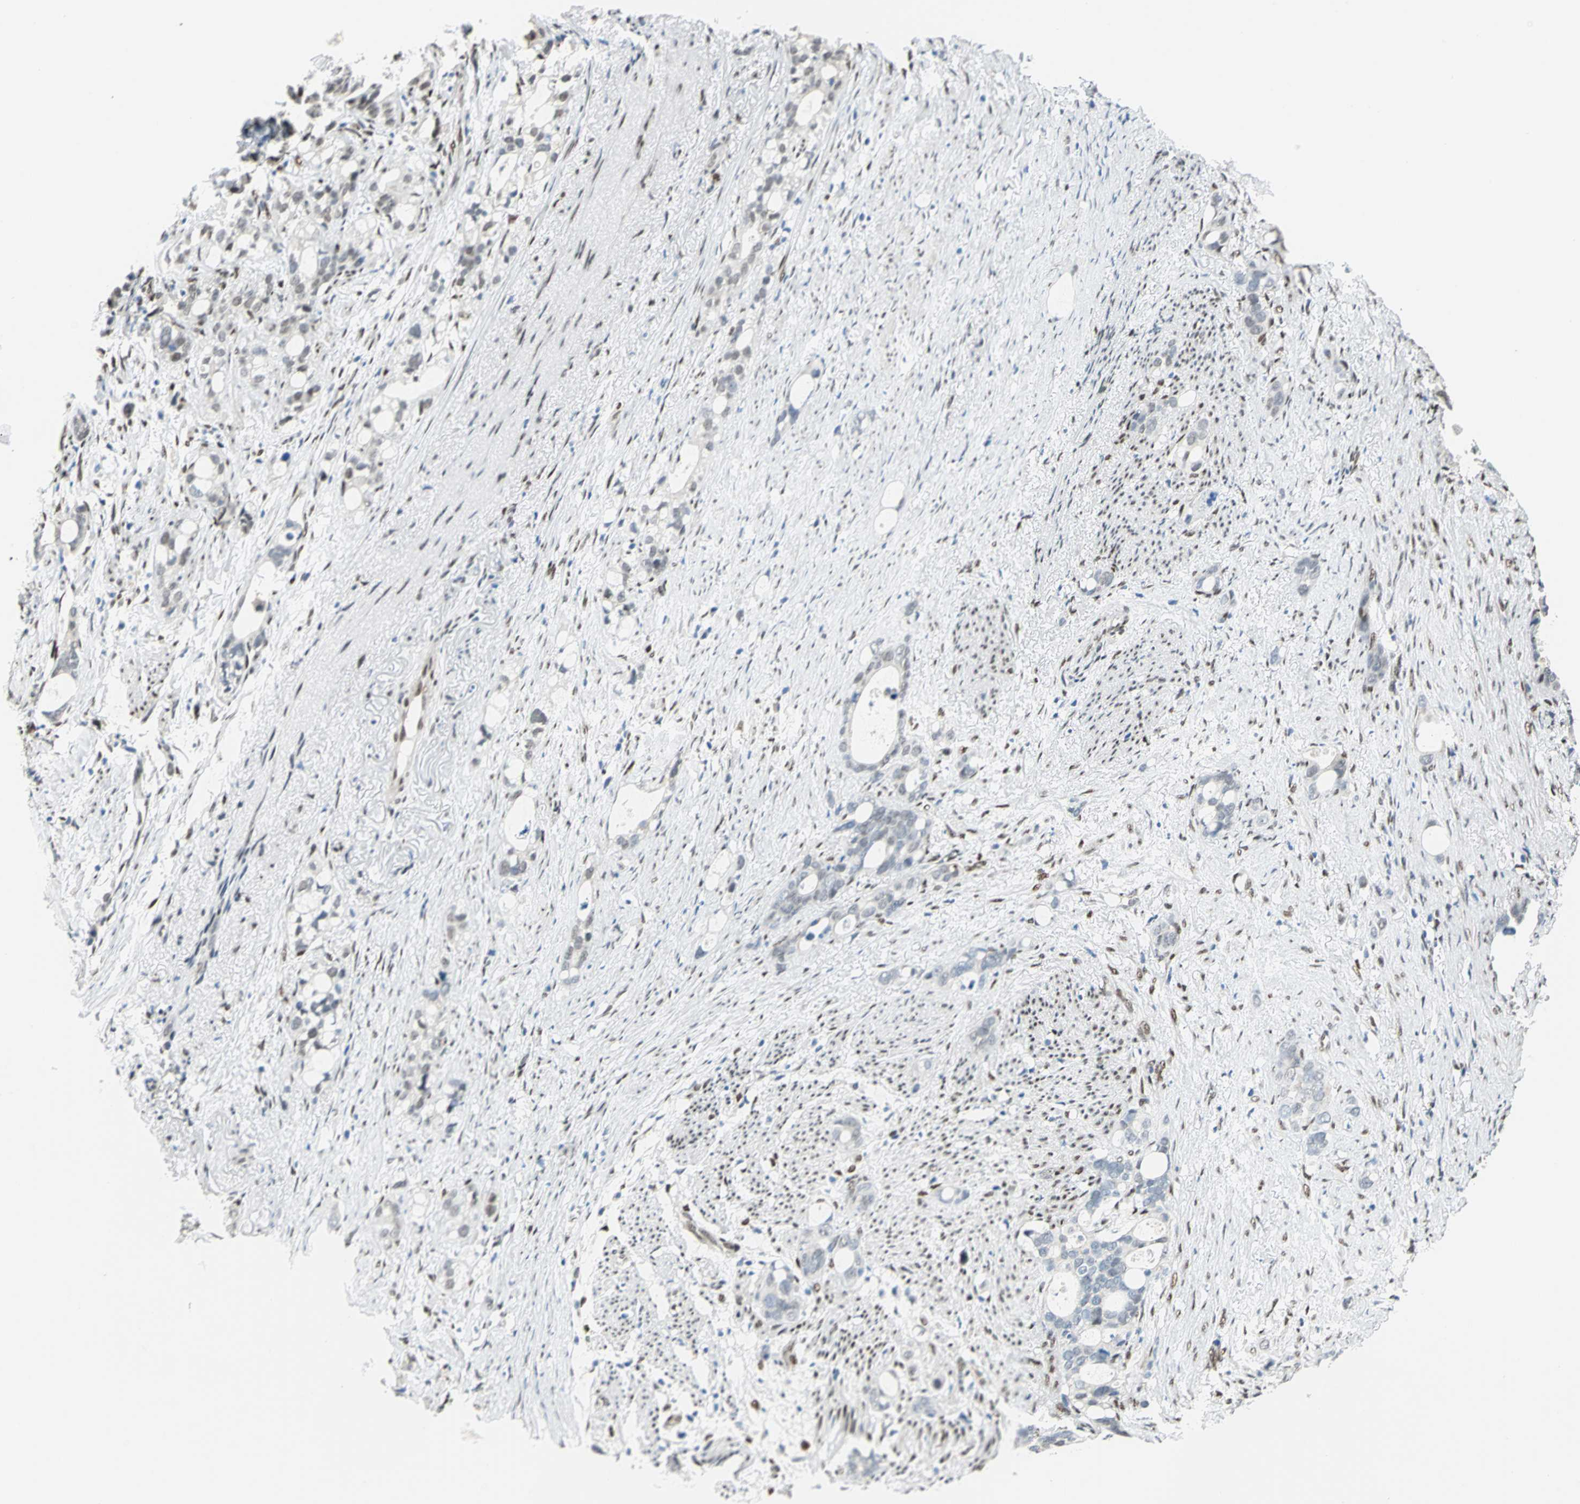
{"staining": {"intensity": "negative", "quantity": "none", "location": "none"}, "tissue": "stomach cancer", "cell_type": "Tumor cells", "image_type": "cancer", "snomed": [{"axis": "morphology", "description": "Adenocarcinoma, NOS"}, {"axis": "topography", "description": "Stomach"}], "caption": "An immunohistochemistry micrograph of stomach adenocarcinoma is shown. There is no staining in tumor cells of stomach adenocarcinoma. Nuclei are stained in blue.", "gene": "RBFOX2", "patient": {"sex": "female", "age": 75}}